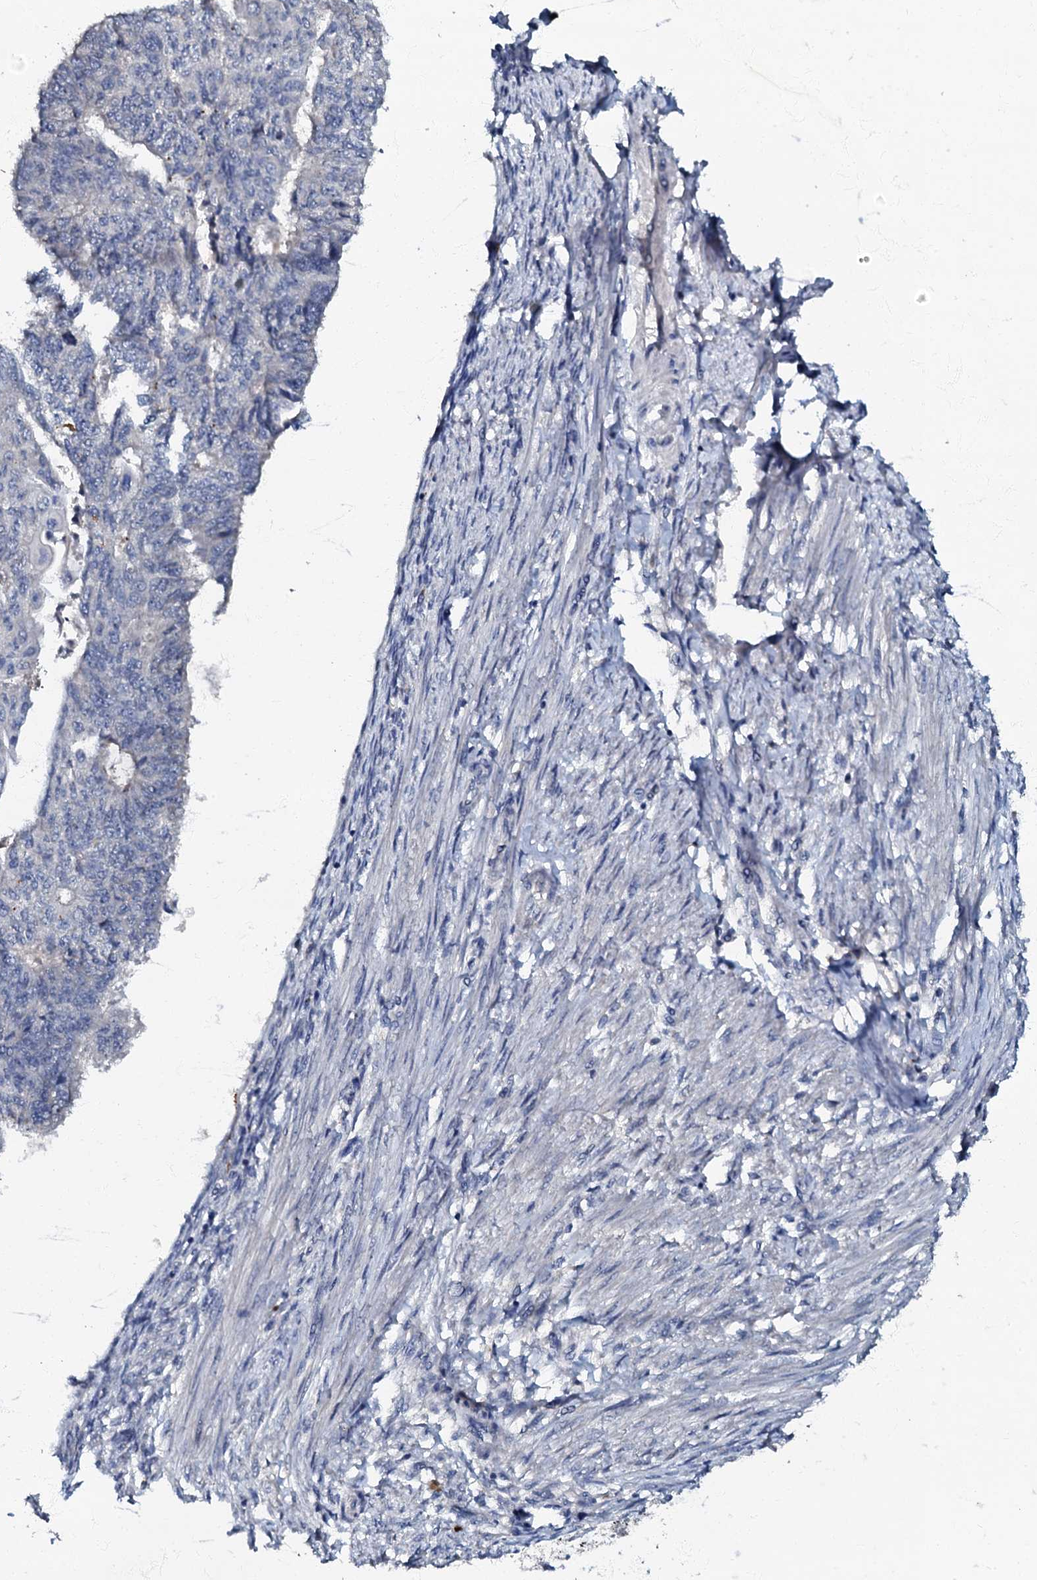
{"staining": {"intensity": "negative", "quantity": "none", "location": "none"}, "tissue": "endometrial cancer", "cell_type": "Tumor cells", "image_type": "cancer", "snomed": [{"axis": "morphology", "description": "Adenocarcinoma, NOS"}, {"axis": "topography", "description": "Endometrium"}], "caption": "The micrograph exhibits no staining of tumor cells in endometrial adenocarcinoma.", "gene": "OLAH", "patient": {"sex": "female", "age": 32}}